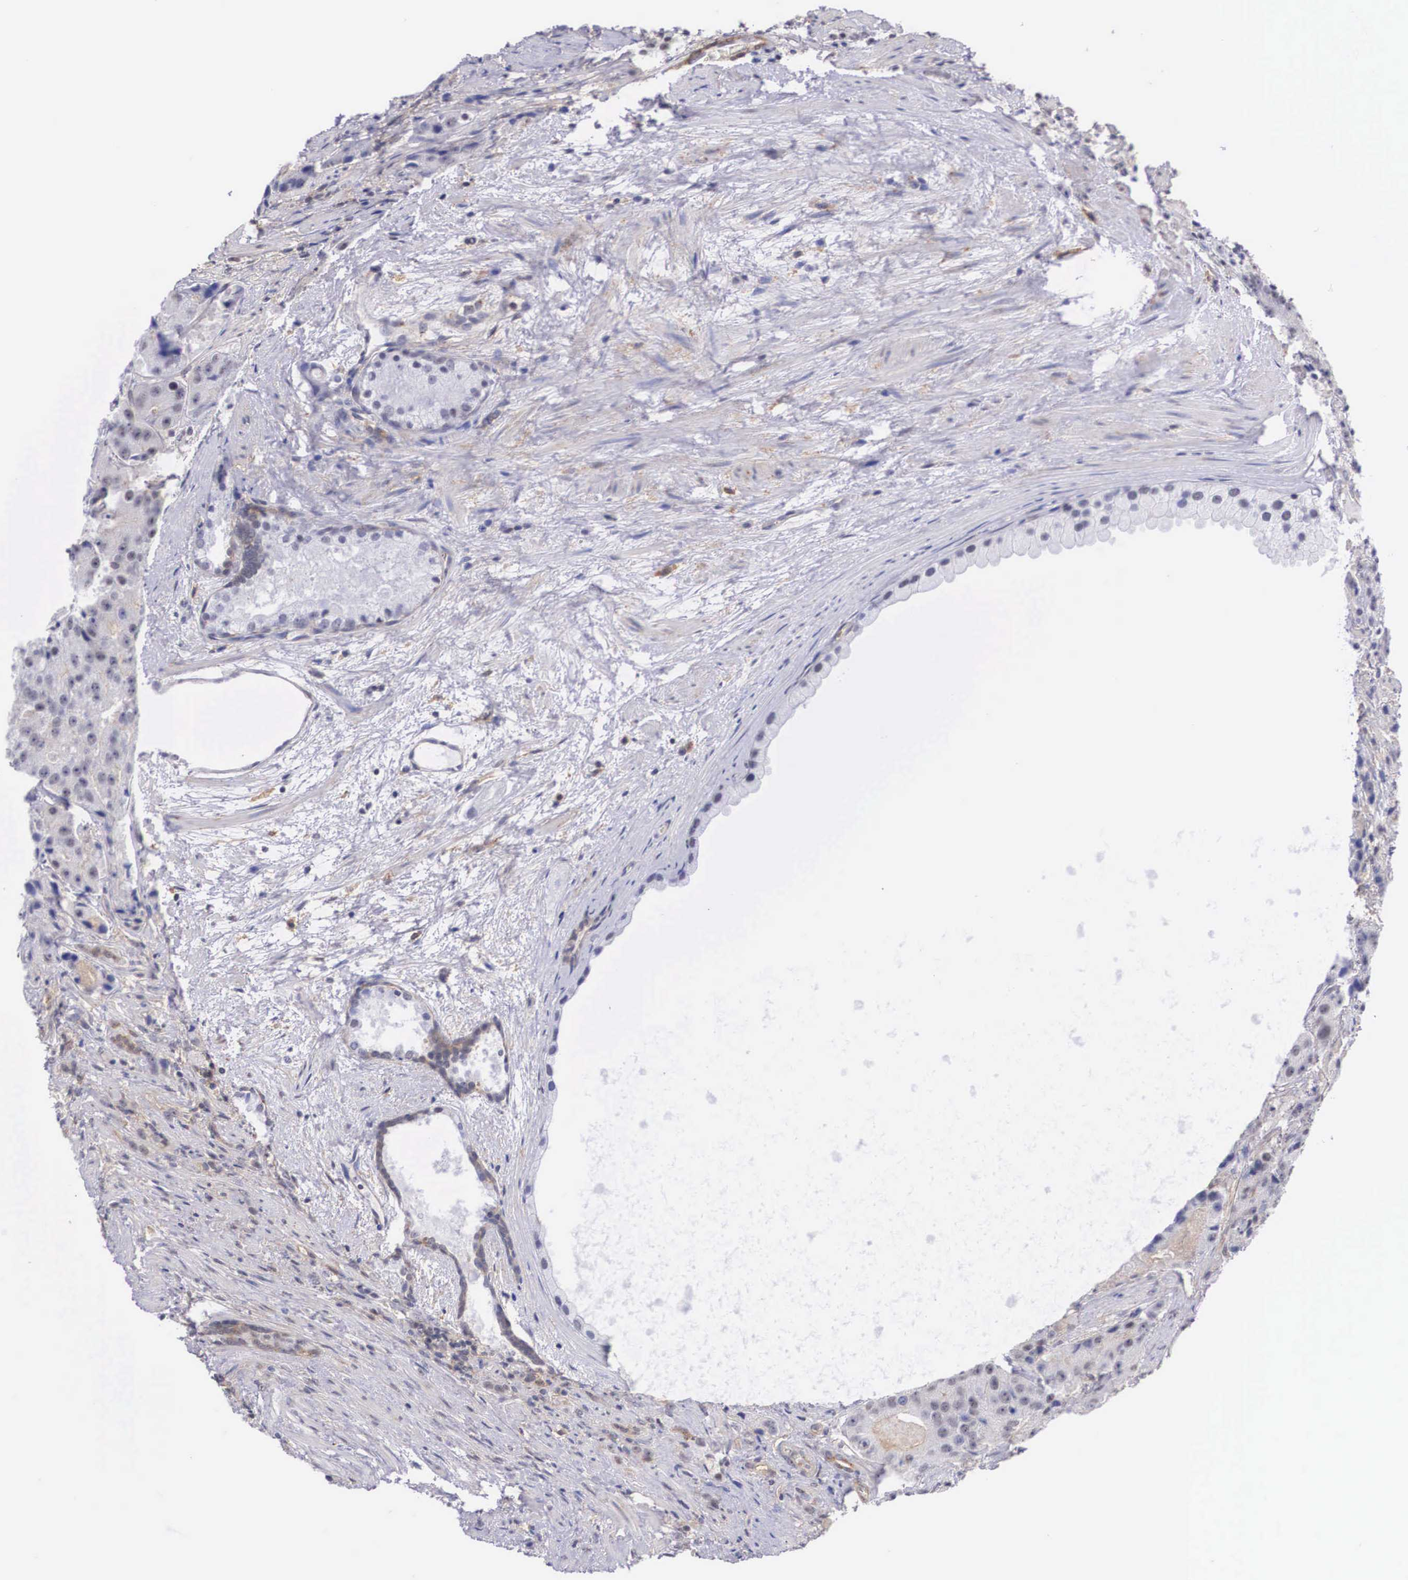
{"staining": {"intensity": "negative", "quantity": "none", "location": "none"}, "tissue": "prostate cancer", "cell_type": "Tumor cells", "image_type": "cancer", "snomed": [{"axis": "morphology", "description": "Adenocarcinoma, Medium grade"}, {"axis": "topography", "description": "Prostate"}], "caption": "The photomicrograph reveals no significant positivity in tumor cells of prostate cancer (medium-grade adenocarcinoma).", "gene": "NR4A2", "patient": {"sex": "male", "age": 70}}